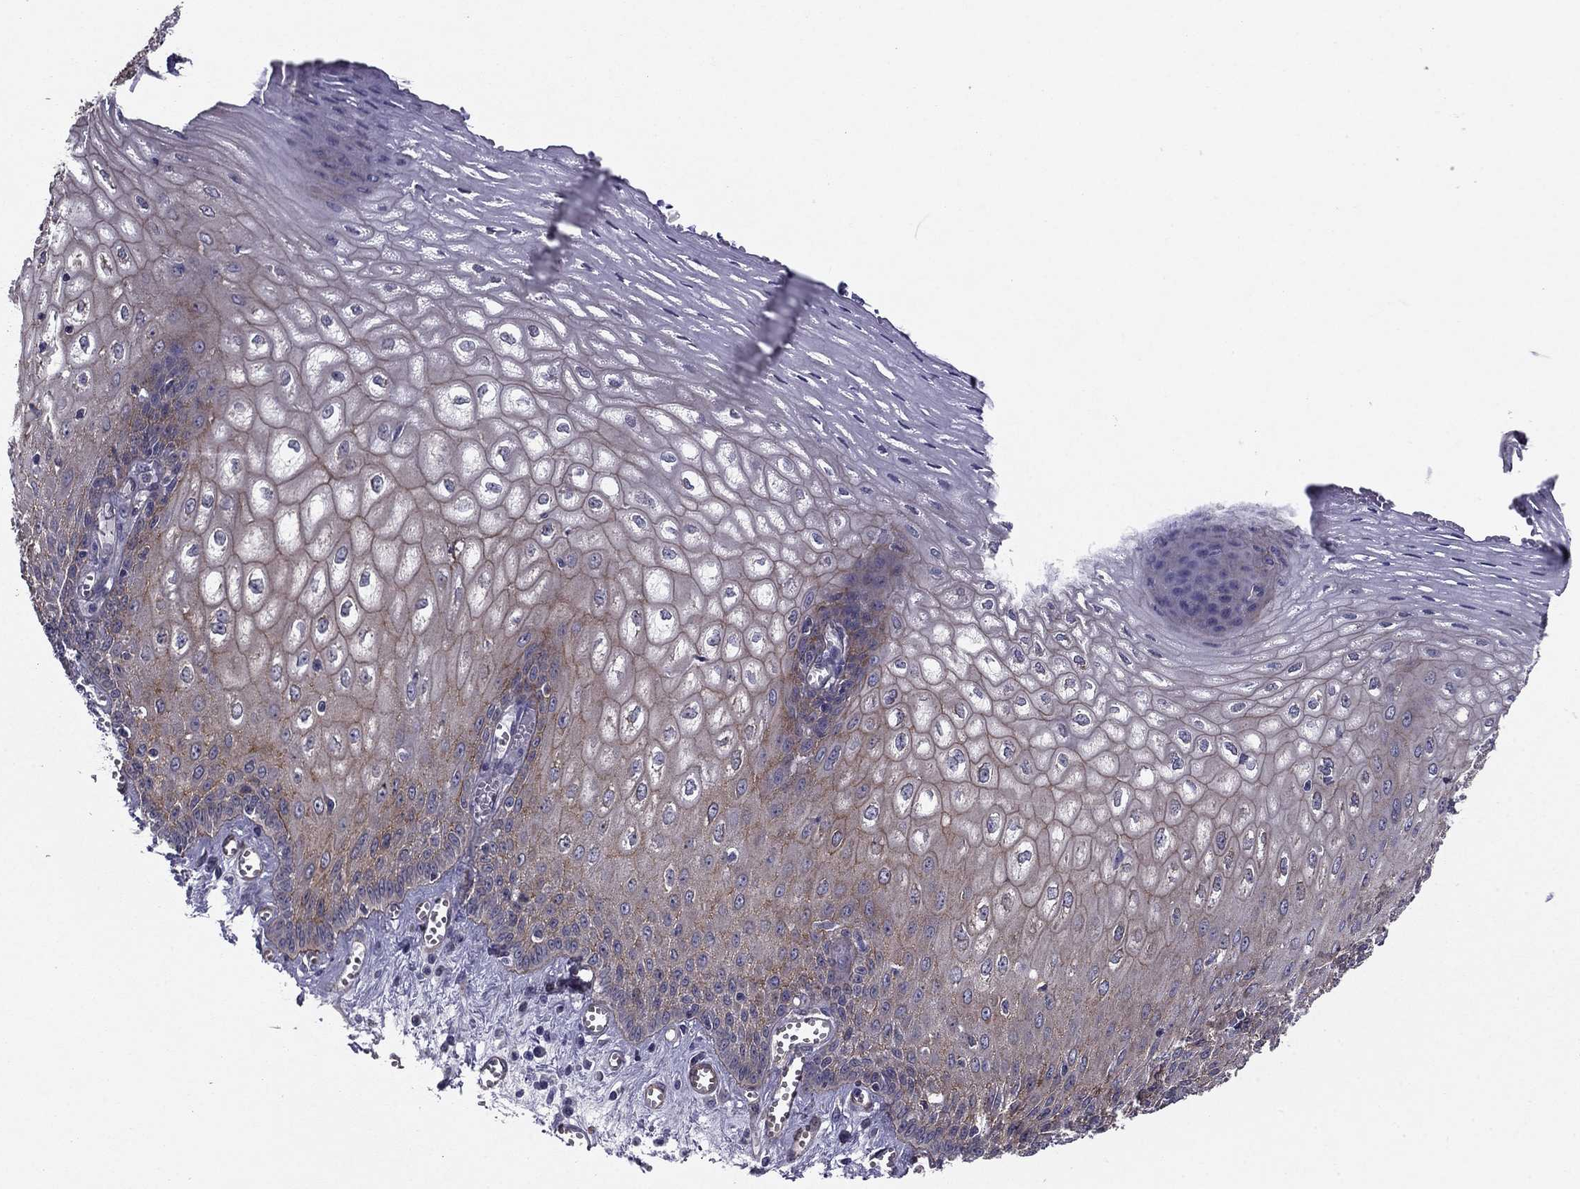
{"staining": {"intensity": "moderate", "quantity": "<25%", "location": "cytoplasmic/membranous"}, "tissue": "esophagus", "cell_type": "Squamous epithelial cells", "image_type": "normal", "snomed": [{"axis": "morphology", "description": "Normal tissue, NOS"}, {"axis": "topography", "description": "Esophagus"}], "caption": "This image displays IHC staining of unremarkable human esophagus, with low moderate cytoplasmic/membranous staining in about <25% of squamous epithelial cells.", "gene": "SHMT1", "patient": {"sex": "male", "age": 58}}